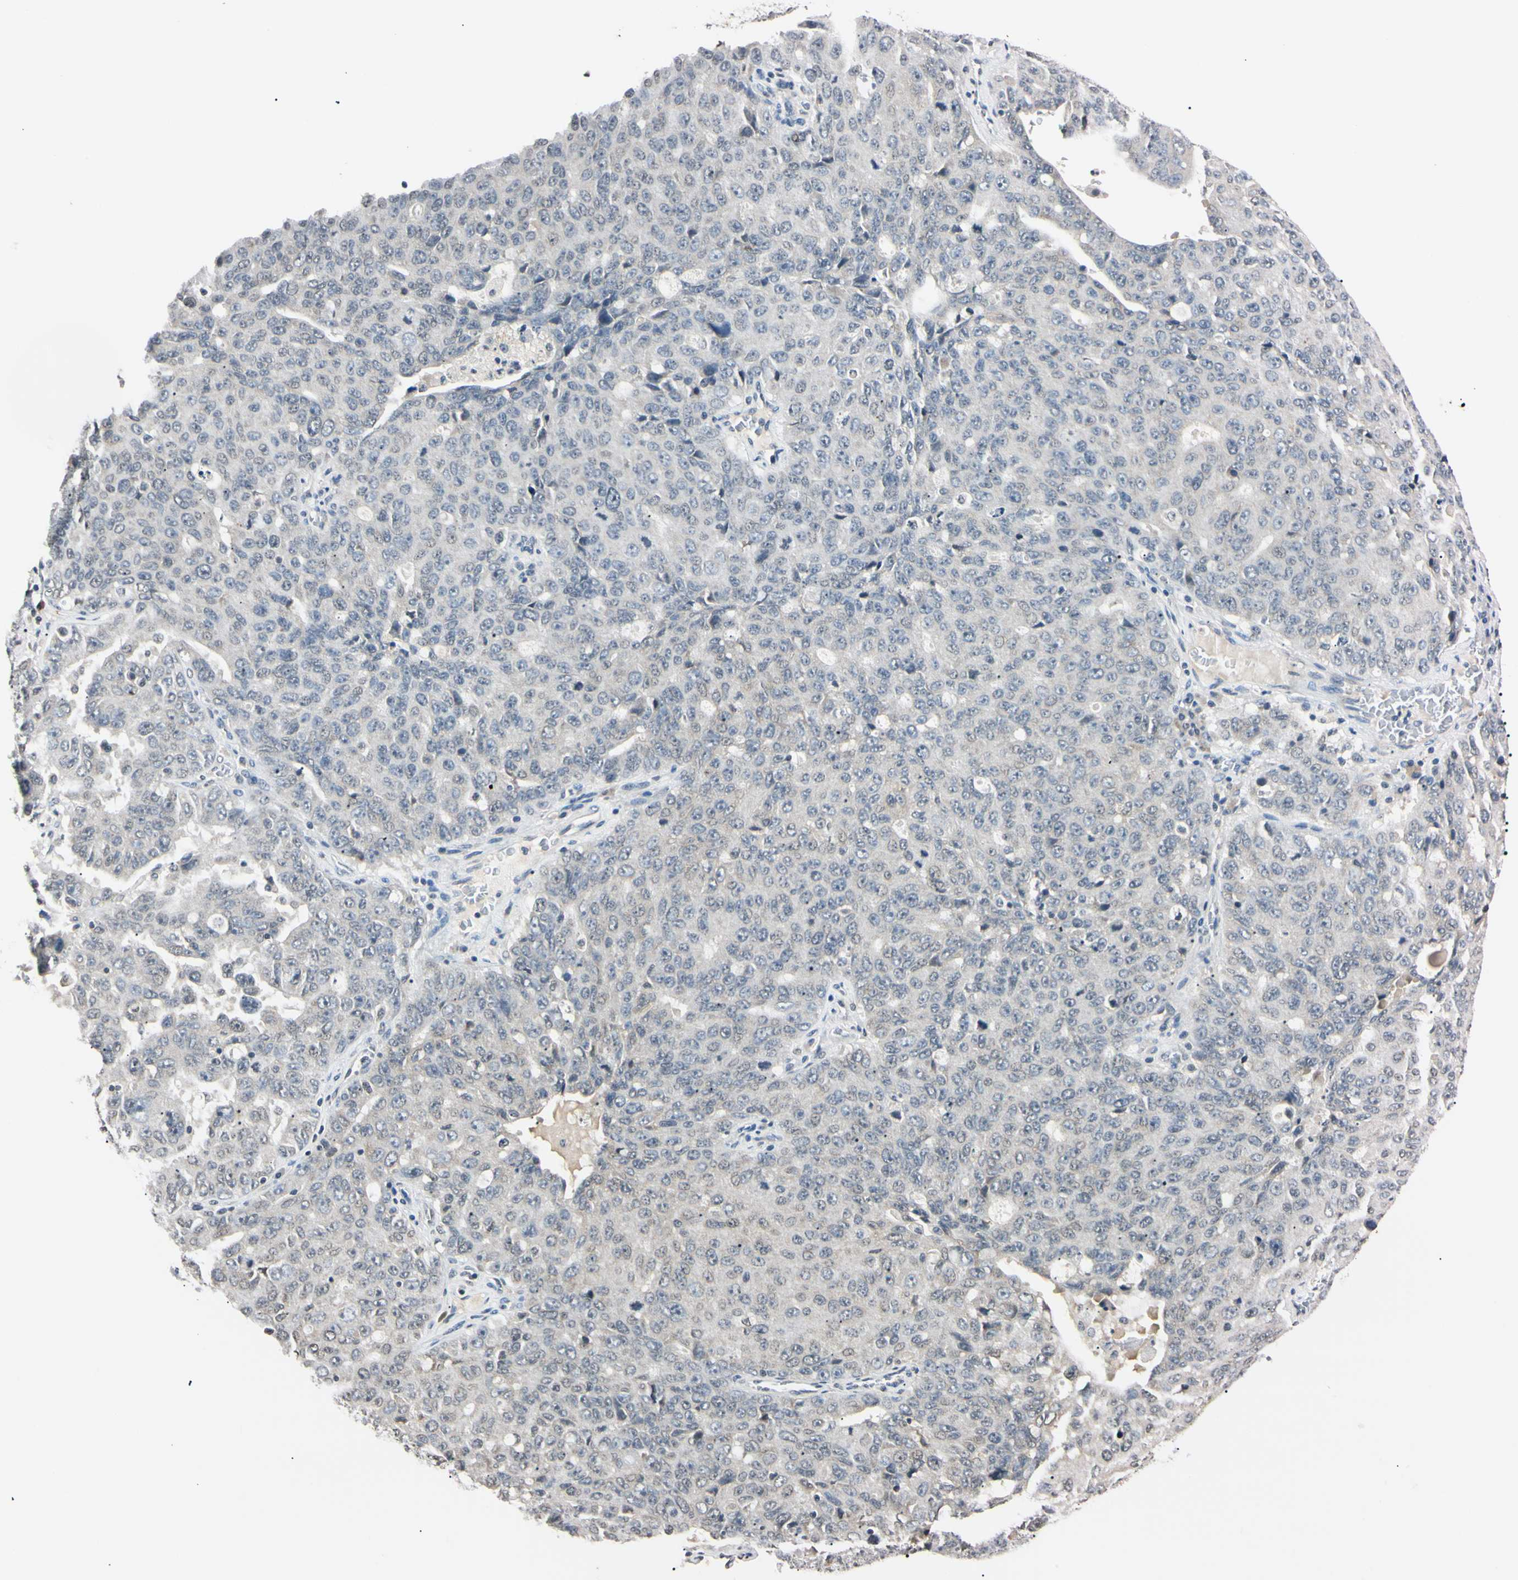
{"staining": {"intensity": "weak", "quantity": "<25%", "location": "nuclear"}, "tissue": "ovarian cancer", "cell_type": "Tumor cells", "image_type": "cancer", "snomed": [{"axis": "morphology", "description": "Carcinoma, endometroid"}, {"axis": "topography", "description": "Ovary"}], "caption": "DAB immunohistochemical staining of human ovarian cancer demonstrates no significant expression in tumor cells.", "gene": "CDC45", "patient": {"sex": "female", "age": 62}}